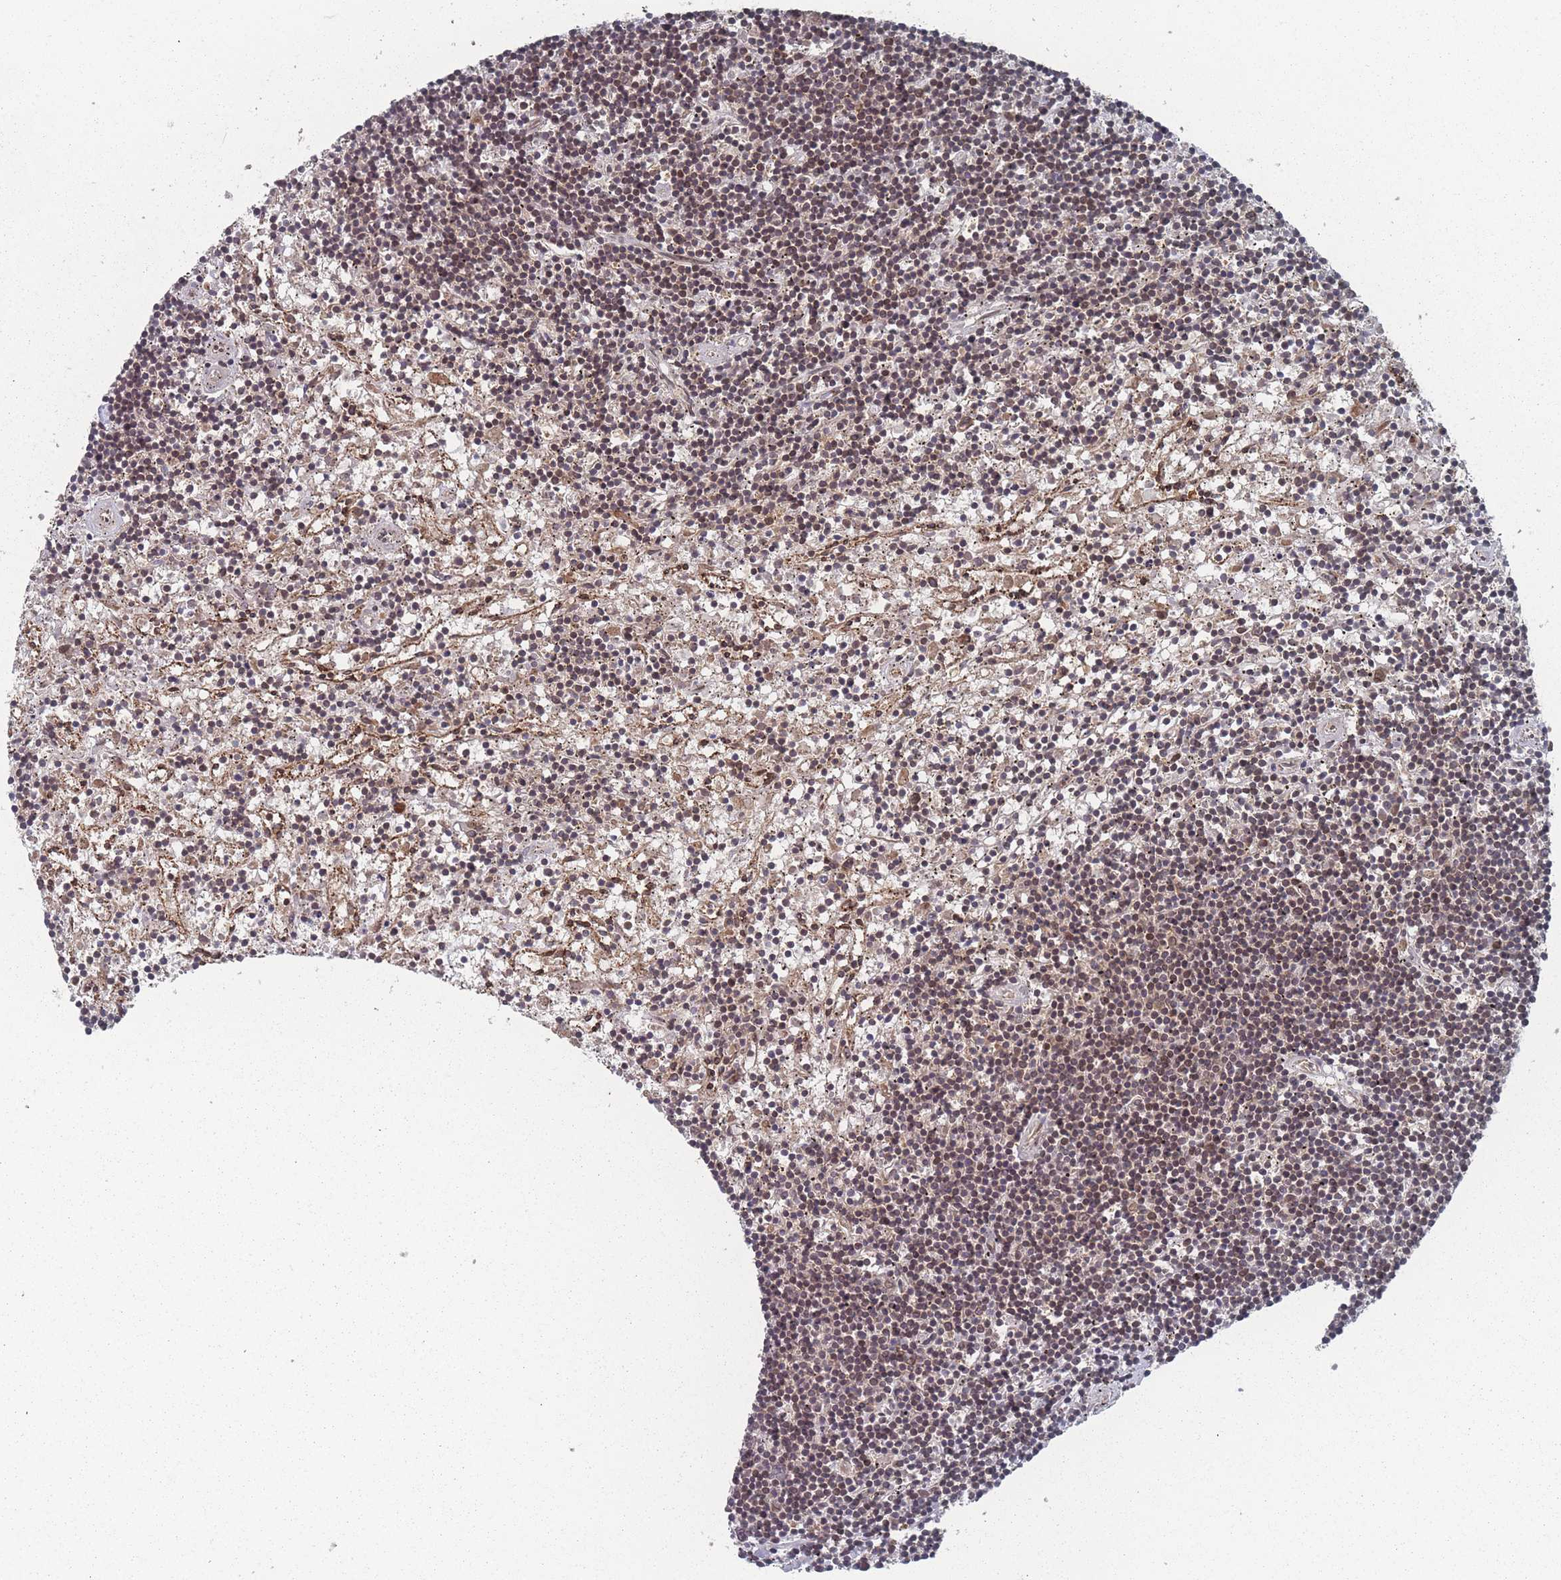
{"staining": {"intensity": "weak", "quantity": "25%-75%", "location": "nuclear"}, "tissue": "lymphoma", "cell_type": "Tumor cells", "image_type": "cancer", "snomed": [{"axis": "morphology", "description": "Malignant lymphoma, non-Hodgkin's type, Low grade"}, {"axis": "topography", "description": "Spleen"}], "caption": "Malignant lymphoma, non-Hodgkin's type (low-grade) tissue exhibits weak nuclear expression in about 25%-75% of tumor cells", "gene": "TBC1D25", "patient": {"sex": "male", "age": 76}}